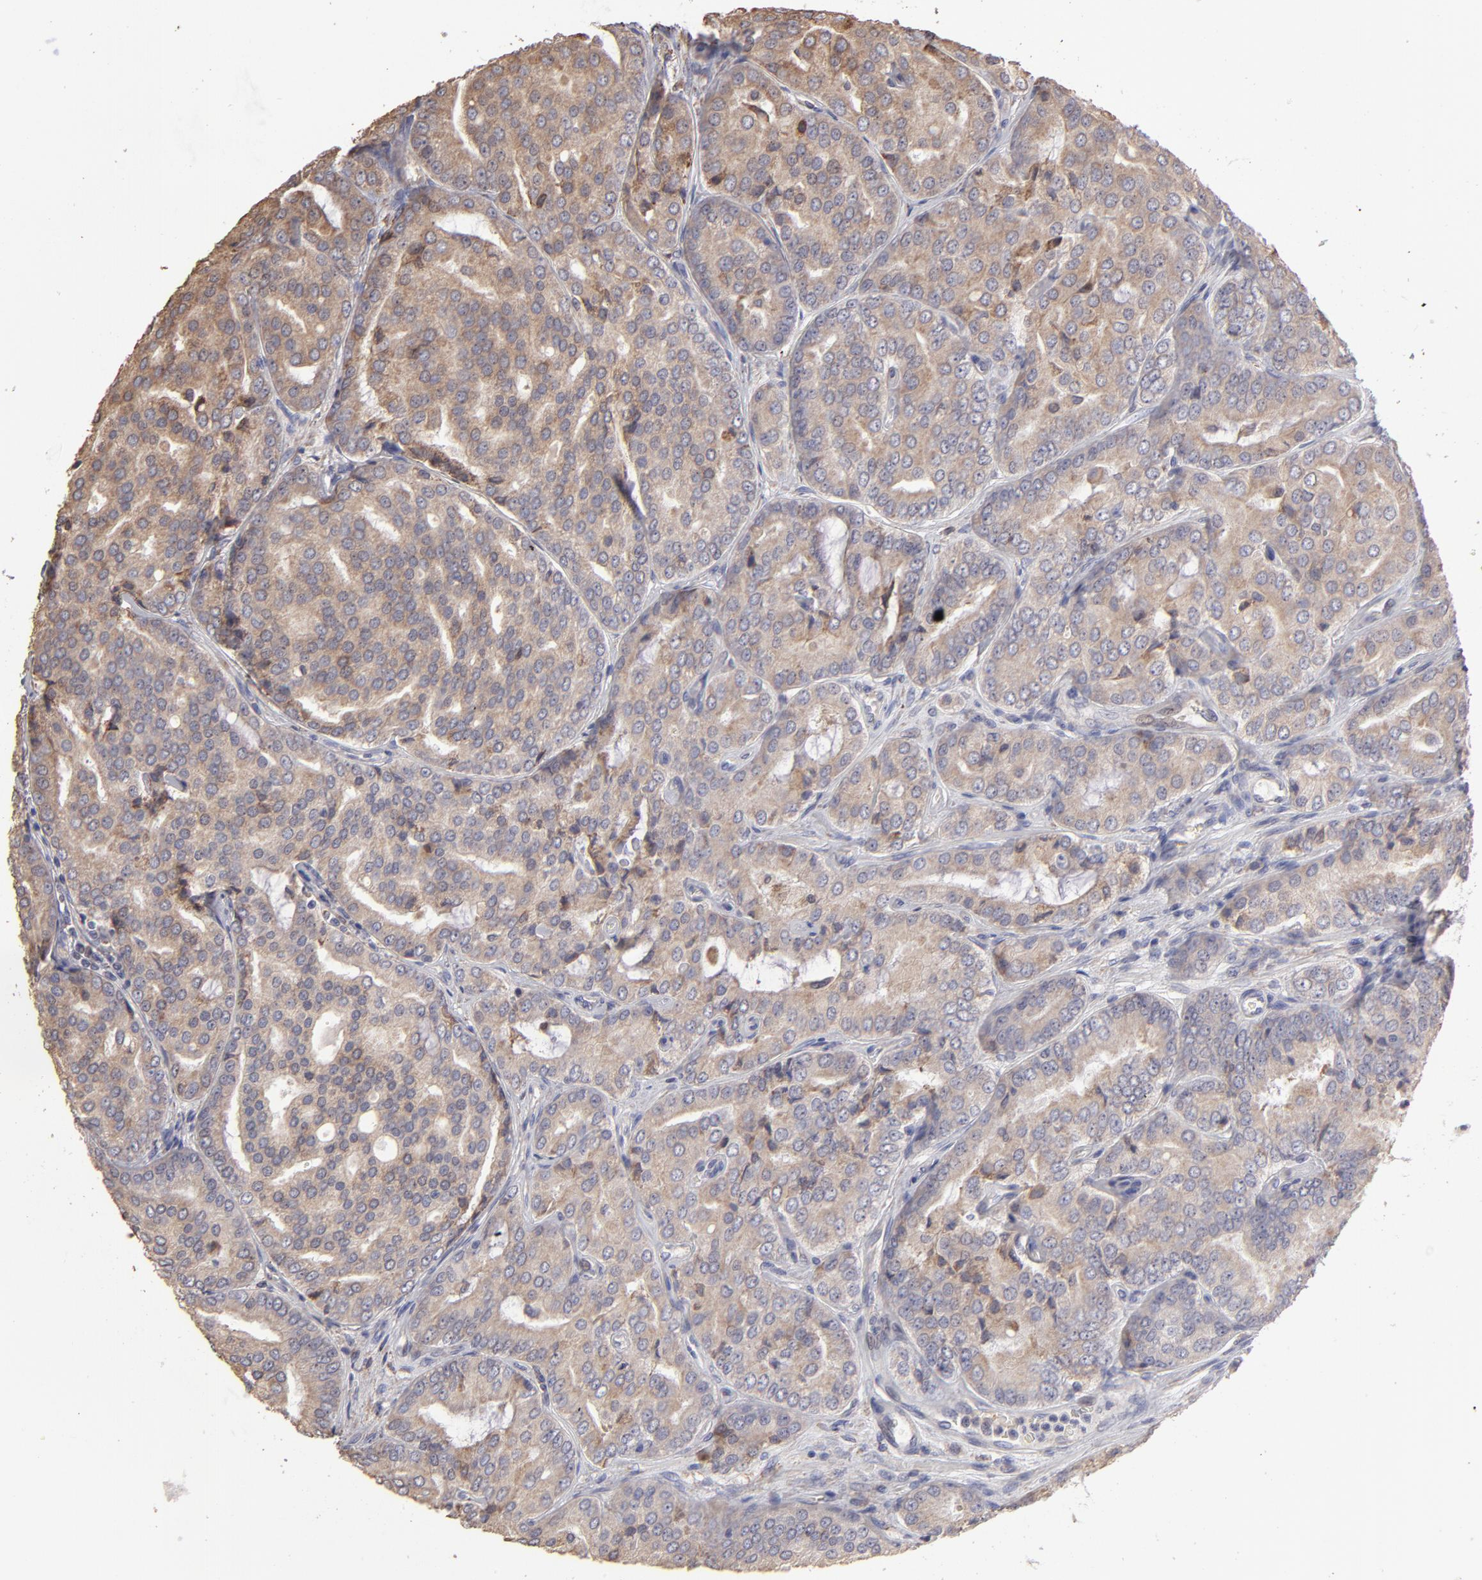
{"staining": {"intensity": "moderate", "quantity": ">75%", "location": "cytoplasmic/membranous"}, "tissue": "prostate cancer", "cell_type": "Tumor cells", "image_type": "cancer", "snomed": [{"axis": "morphology", "description": "Adenocarcinoma, High grade"}, {"axis": "topography", "description": "Prostate"}], "caption": "Protein staining by IHC displays moderate cytoplasmic/membranous staining in about >75% of tumor cells in prostate cancer (adenocarcinoma (high-grade)).", "gene": "CALR", "patient": {"sex": "male", "age": 64}}